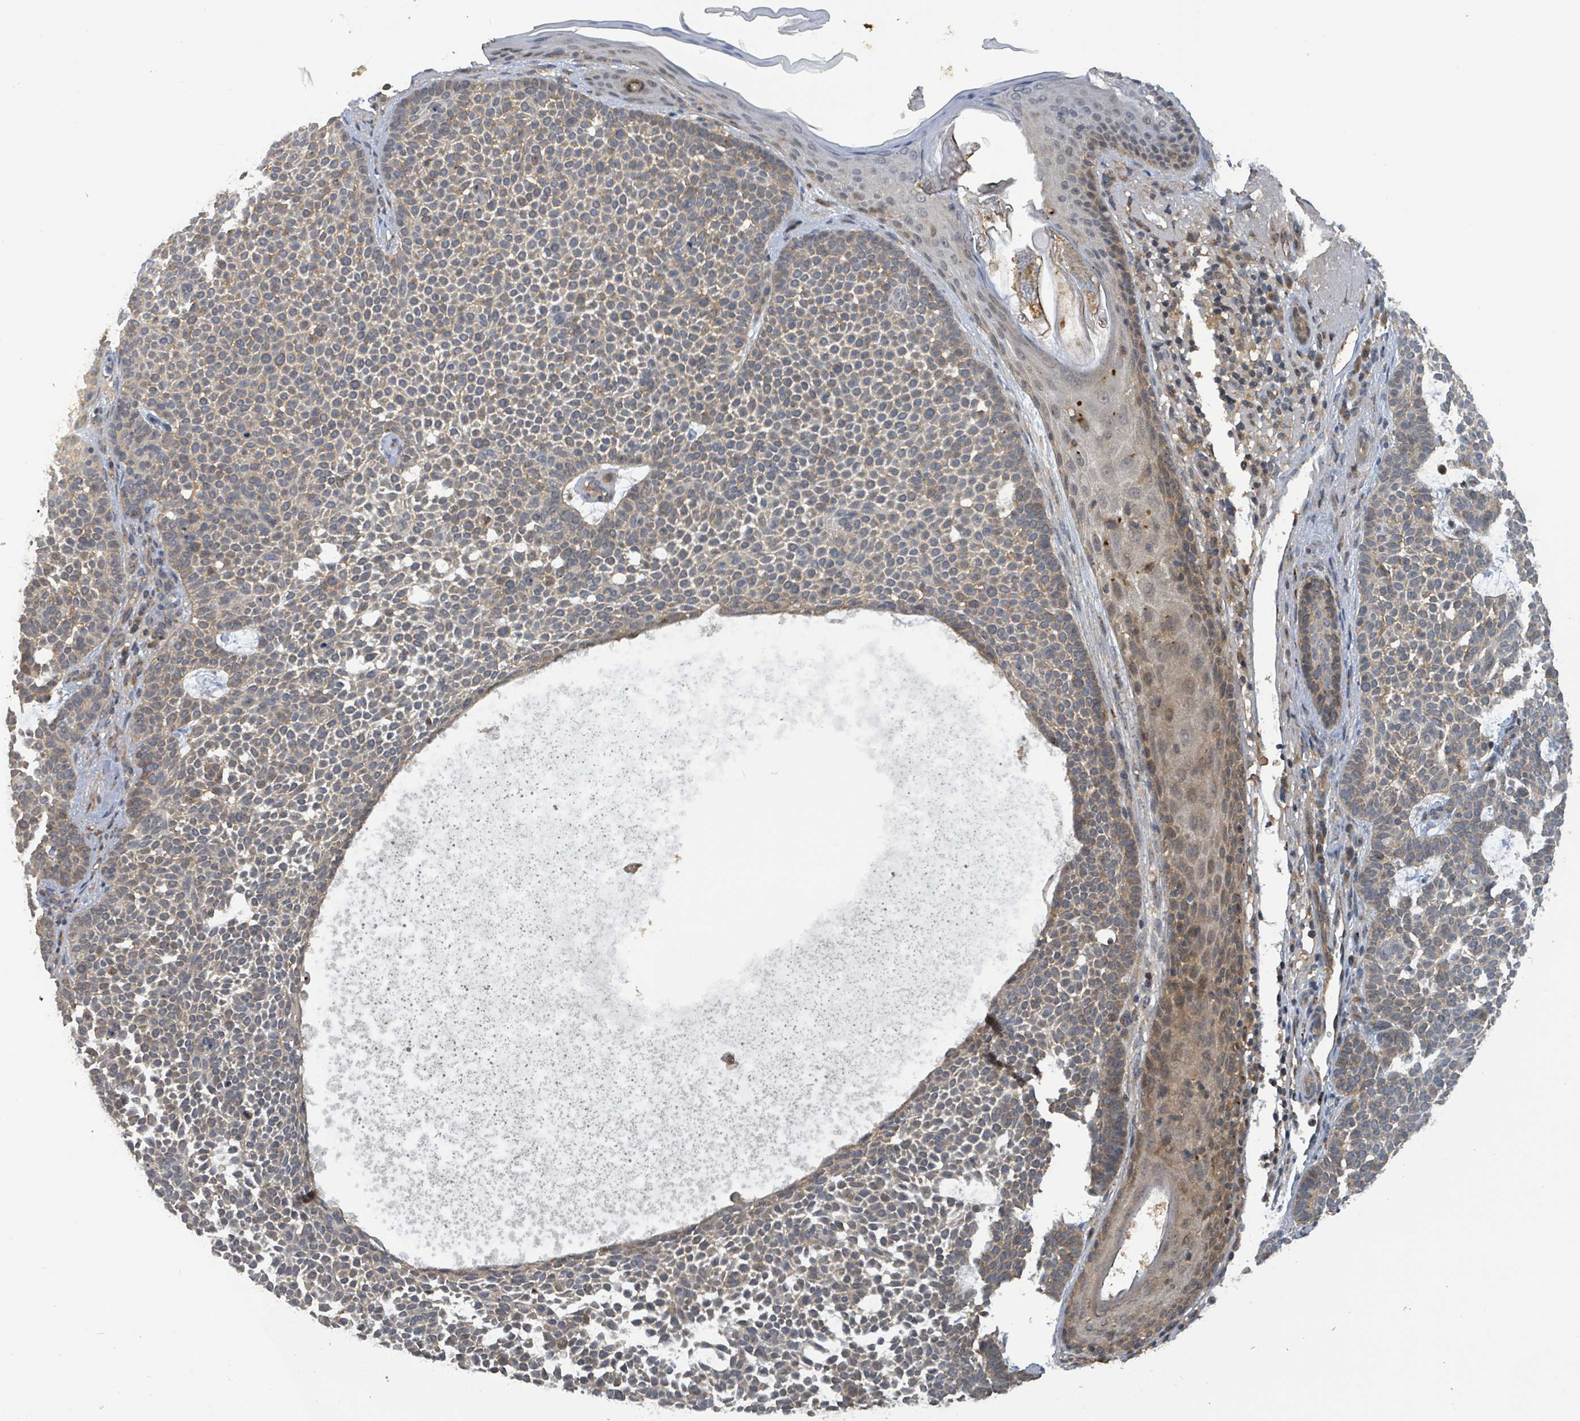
{"staining": {"intensity": "weak", "quantity": ">75%", "location": "cytoplasmic/membranous"}, "tissue": "skin cancer", "cell_type": "Tumor cells", "image_type": "cancer", "snomed": [{"axis": "morphology", "description": "Basal cell carcinoma"}, {"axis": "topography", "description": "Skin"}], "caption": "A high-resolution micrograph shows immunohistochemistry (IHC) staining of skin basal cell carcinoma, which demonstrates weak cytoplasmic/membranous expression in approximately >75% of tumor cells.", "gene": "CCDC121", "patient": {"sex": "female", "age": 77}}